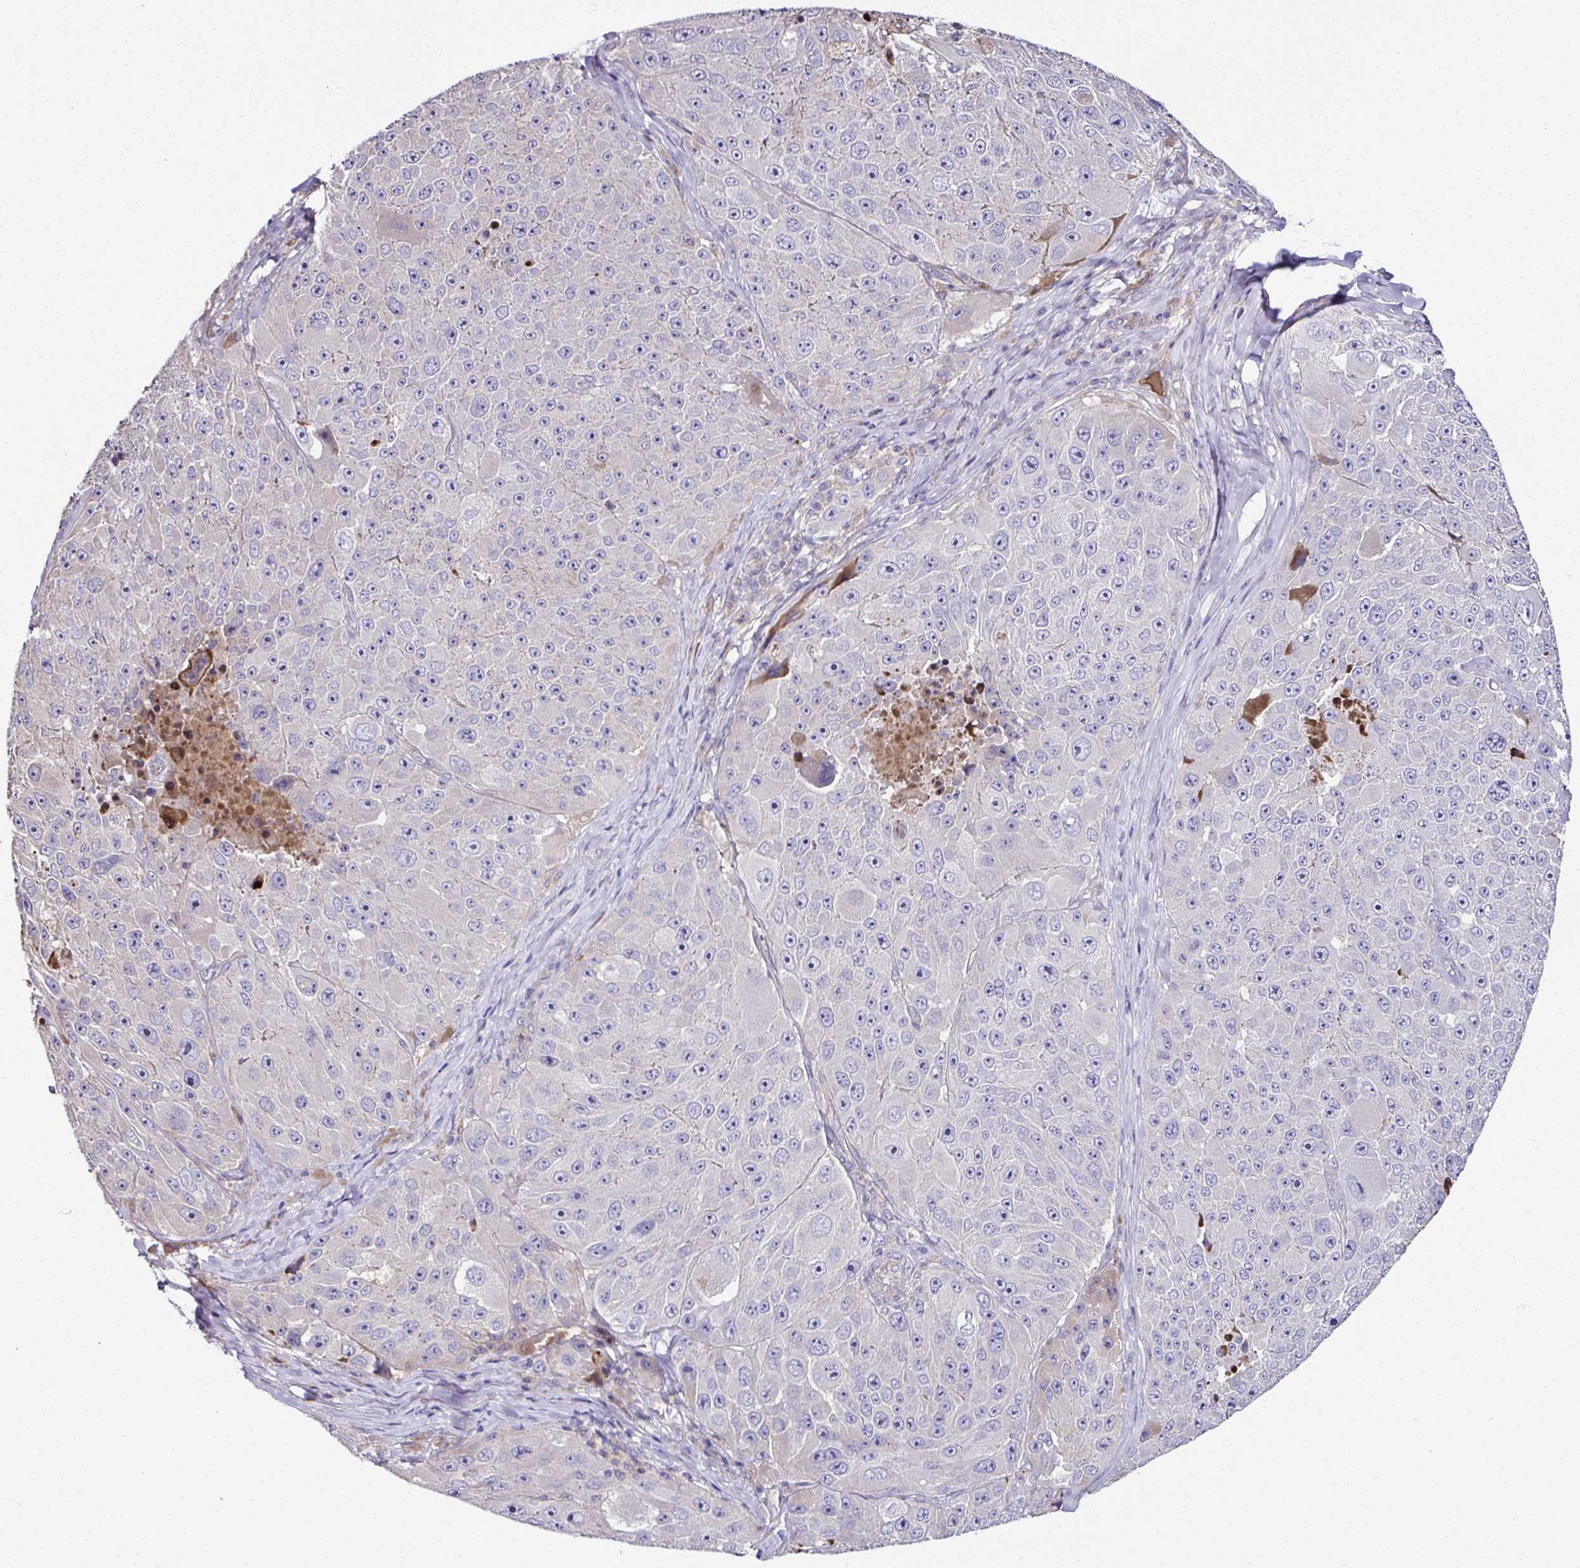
{"staining": {"intensity": "negative", "quantity": "none", "location": "none"}, "tissue": "melanoma", "cell_type": "Tumor cells", "image_type": "cancer", "snomed": [{"axis": "morphology", "description": "Malignant melanoma, Metastatic site"}, {"axis": "topography", "description": "Lymph node"}], "caption": "The micrograph displays no staining of tumor cells in malignant melanoma (metastatic site).", "gene": "CCDC85C", "patient": {"sex": "male", "age": 62}}